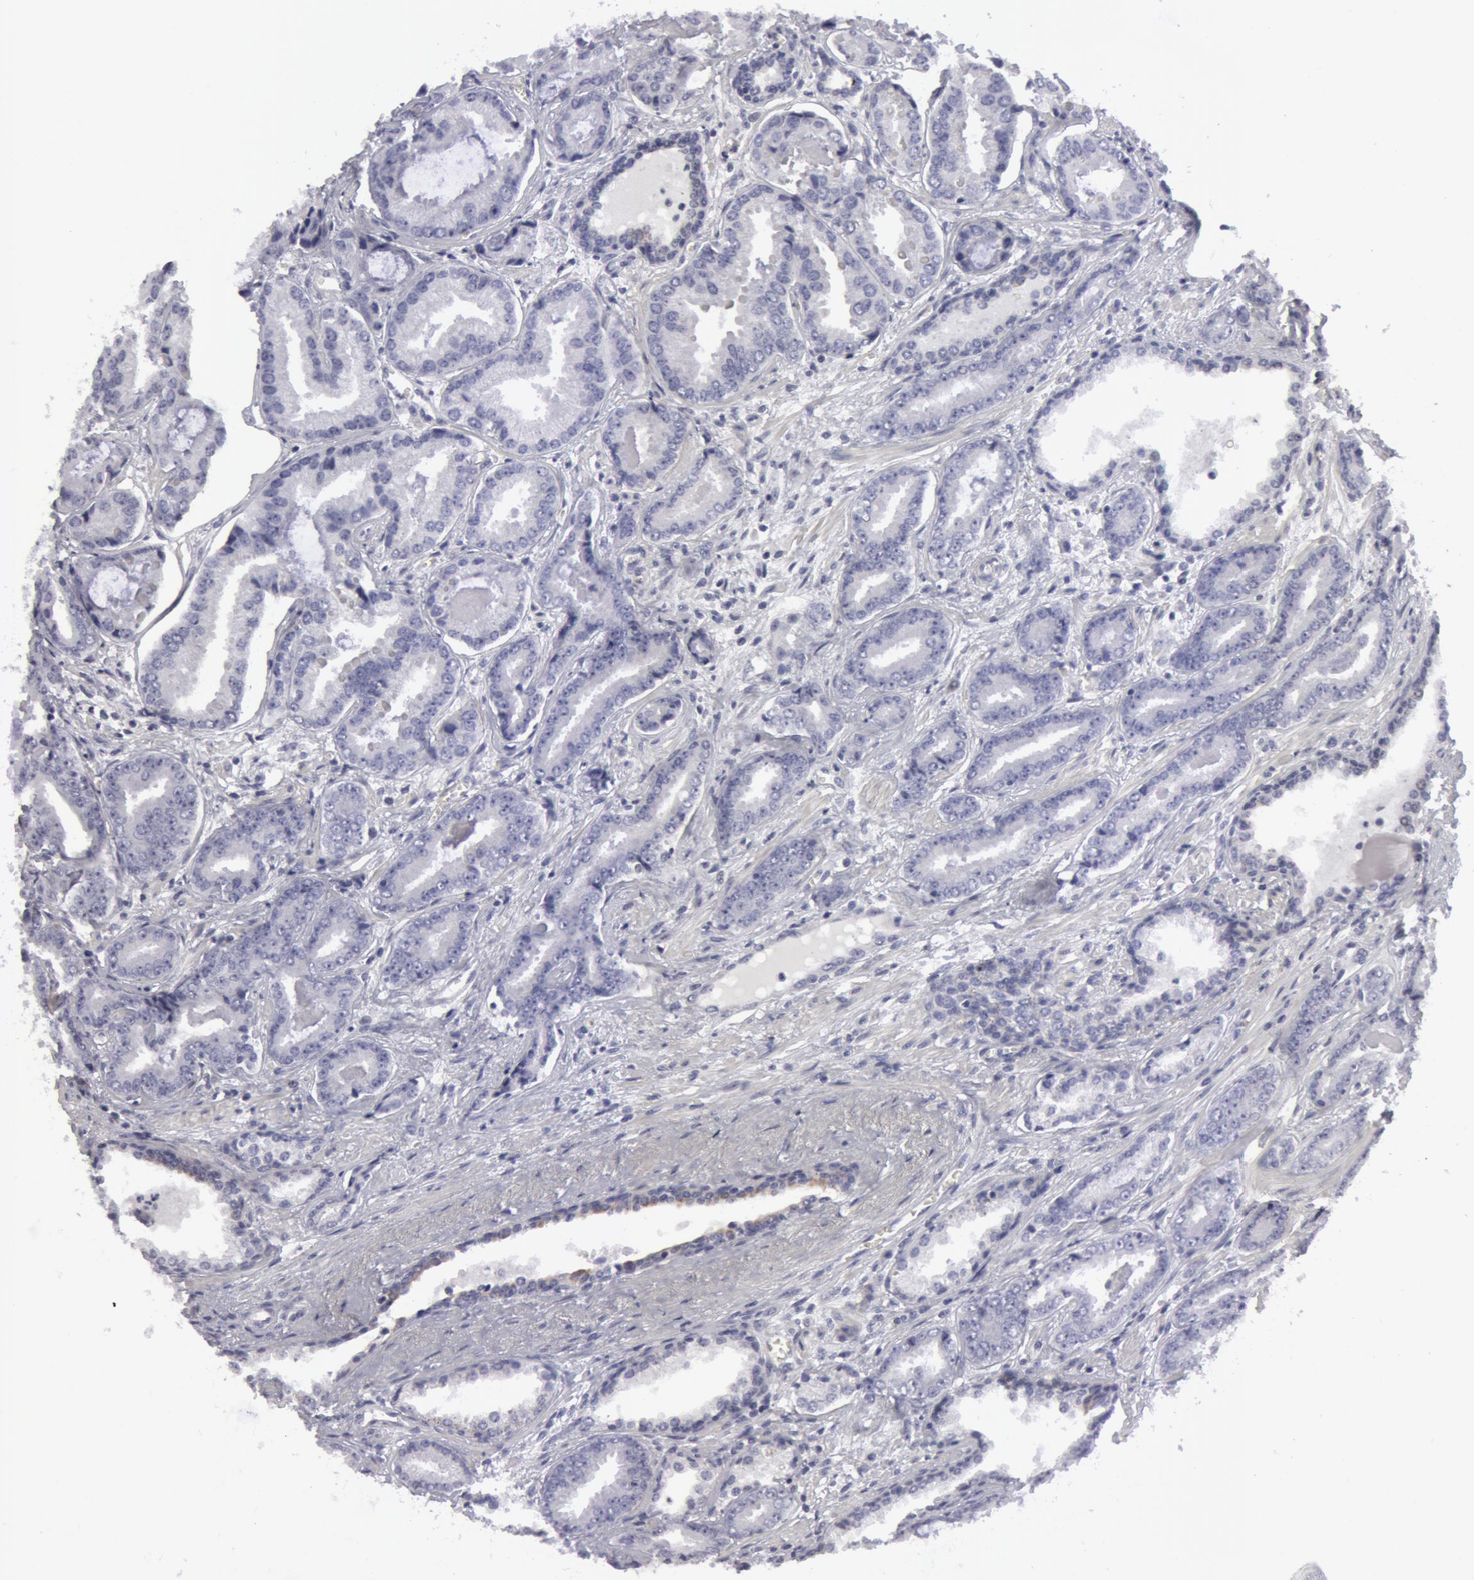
{"staining": {"intensity": "negative", "quantity": "none", "location": "none"}, "tissue": "prostate cancer", "cell_type": "Tumor cells", "image_type": "cancer", "snomed": [{"axis": "morphology", "description": "Adenocarcinoma, Low grade"}, {"axis": "topography", "description": "Prostate"}], "caption": "Immunohistochemistry (IHC) histopathology image of human prostate cancer stained for a protein (brown), which displays no positivity in tumor cells.", "gene": "SMC1B", "patient": {"sex": "male", "age": 65}}